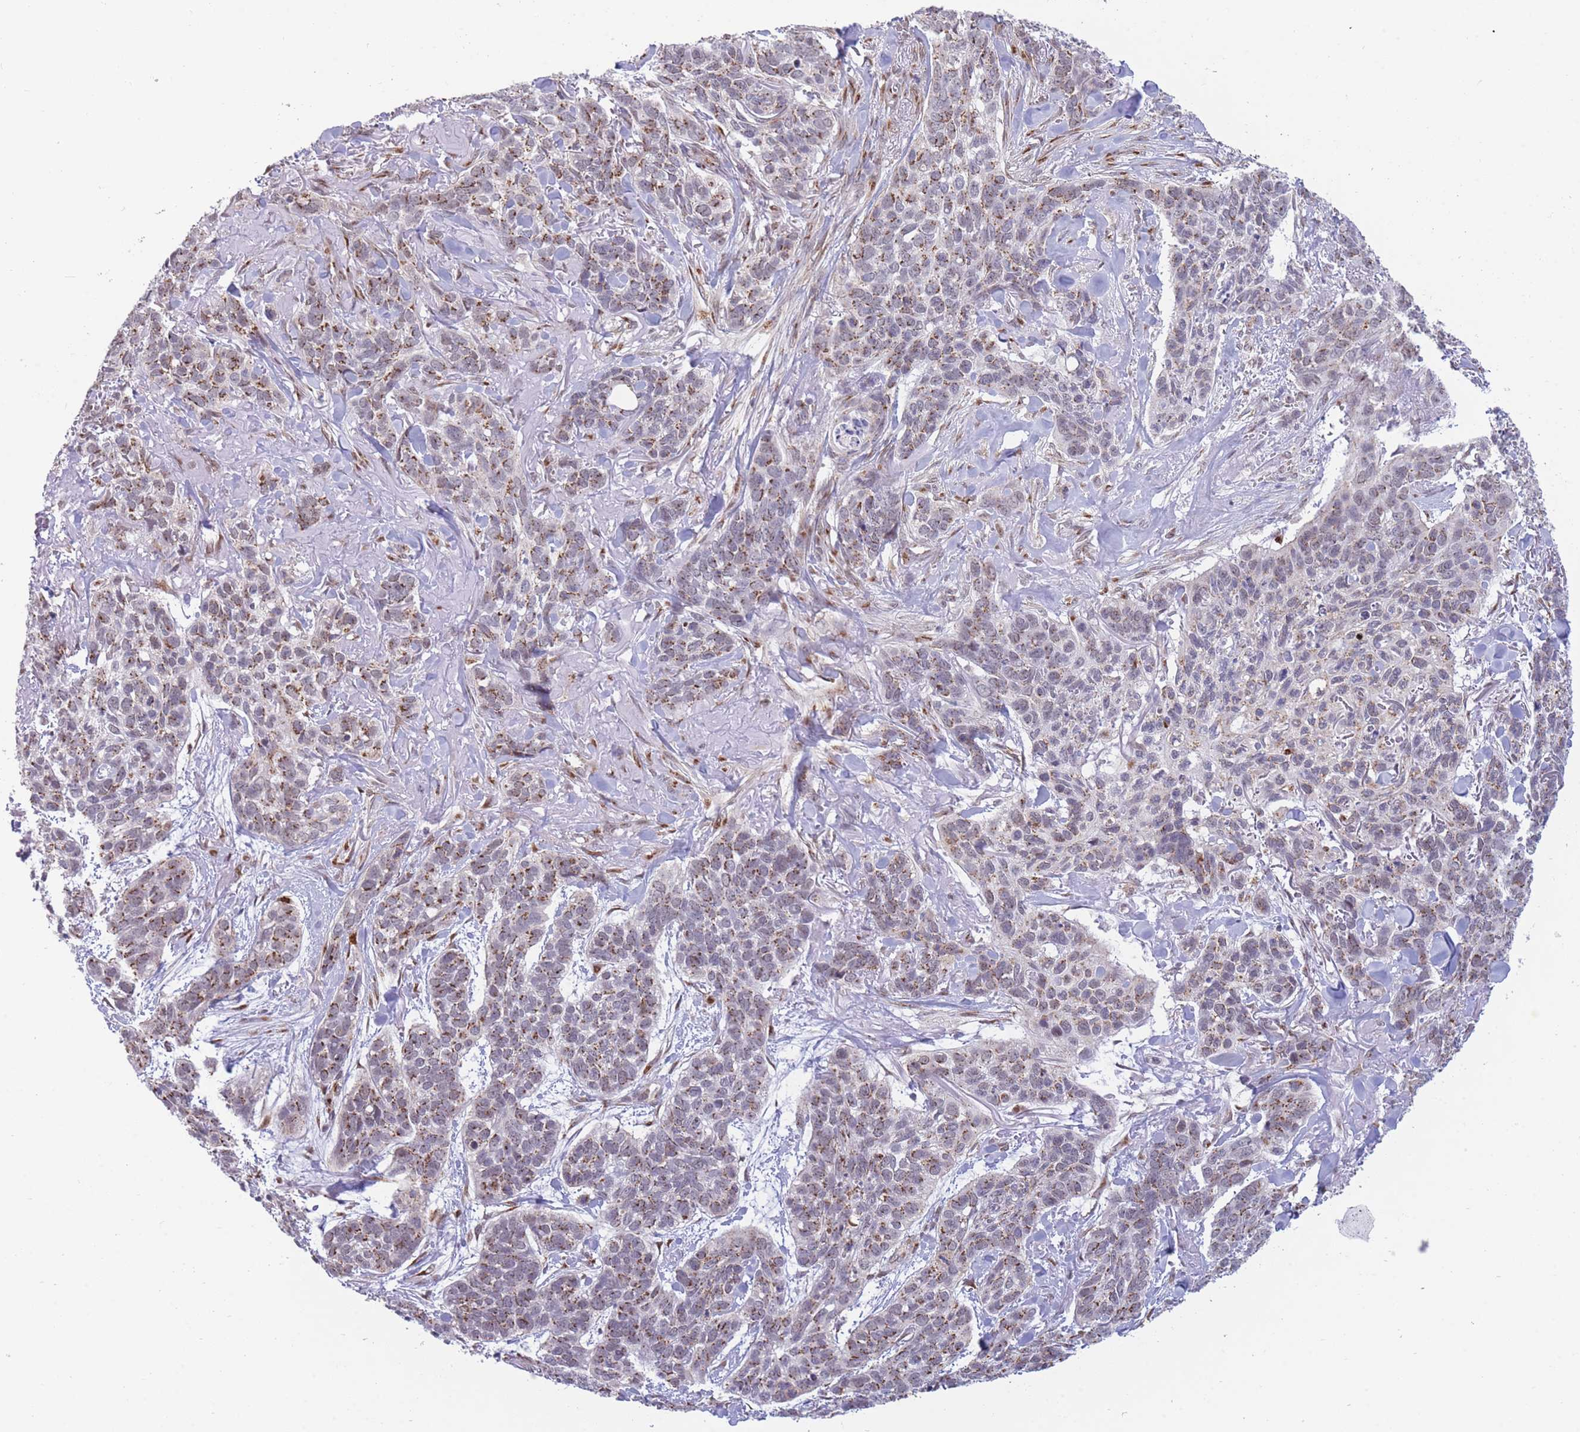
{"staining": {"intensity": "moderate", "quantity": ">75%", "location": "cytoplasmic/membranous"}, "tissue": "skin cancer", "cell_type": "Tumor cells", "image_type": "cancer", "snomed": [{"axis": "morphology", "description": "Basal cell carcinoma"}, {"axis": "topography", "description": "Skin"}], "caption": "A brown stain highlights moderate cytoplasmic/membranous staining of a protein in human skin cancer (basal cell carcinoma) tumor cells.", "gene": "INO80C", "patient": {"sex": "male", "age": 86}}